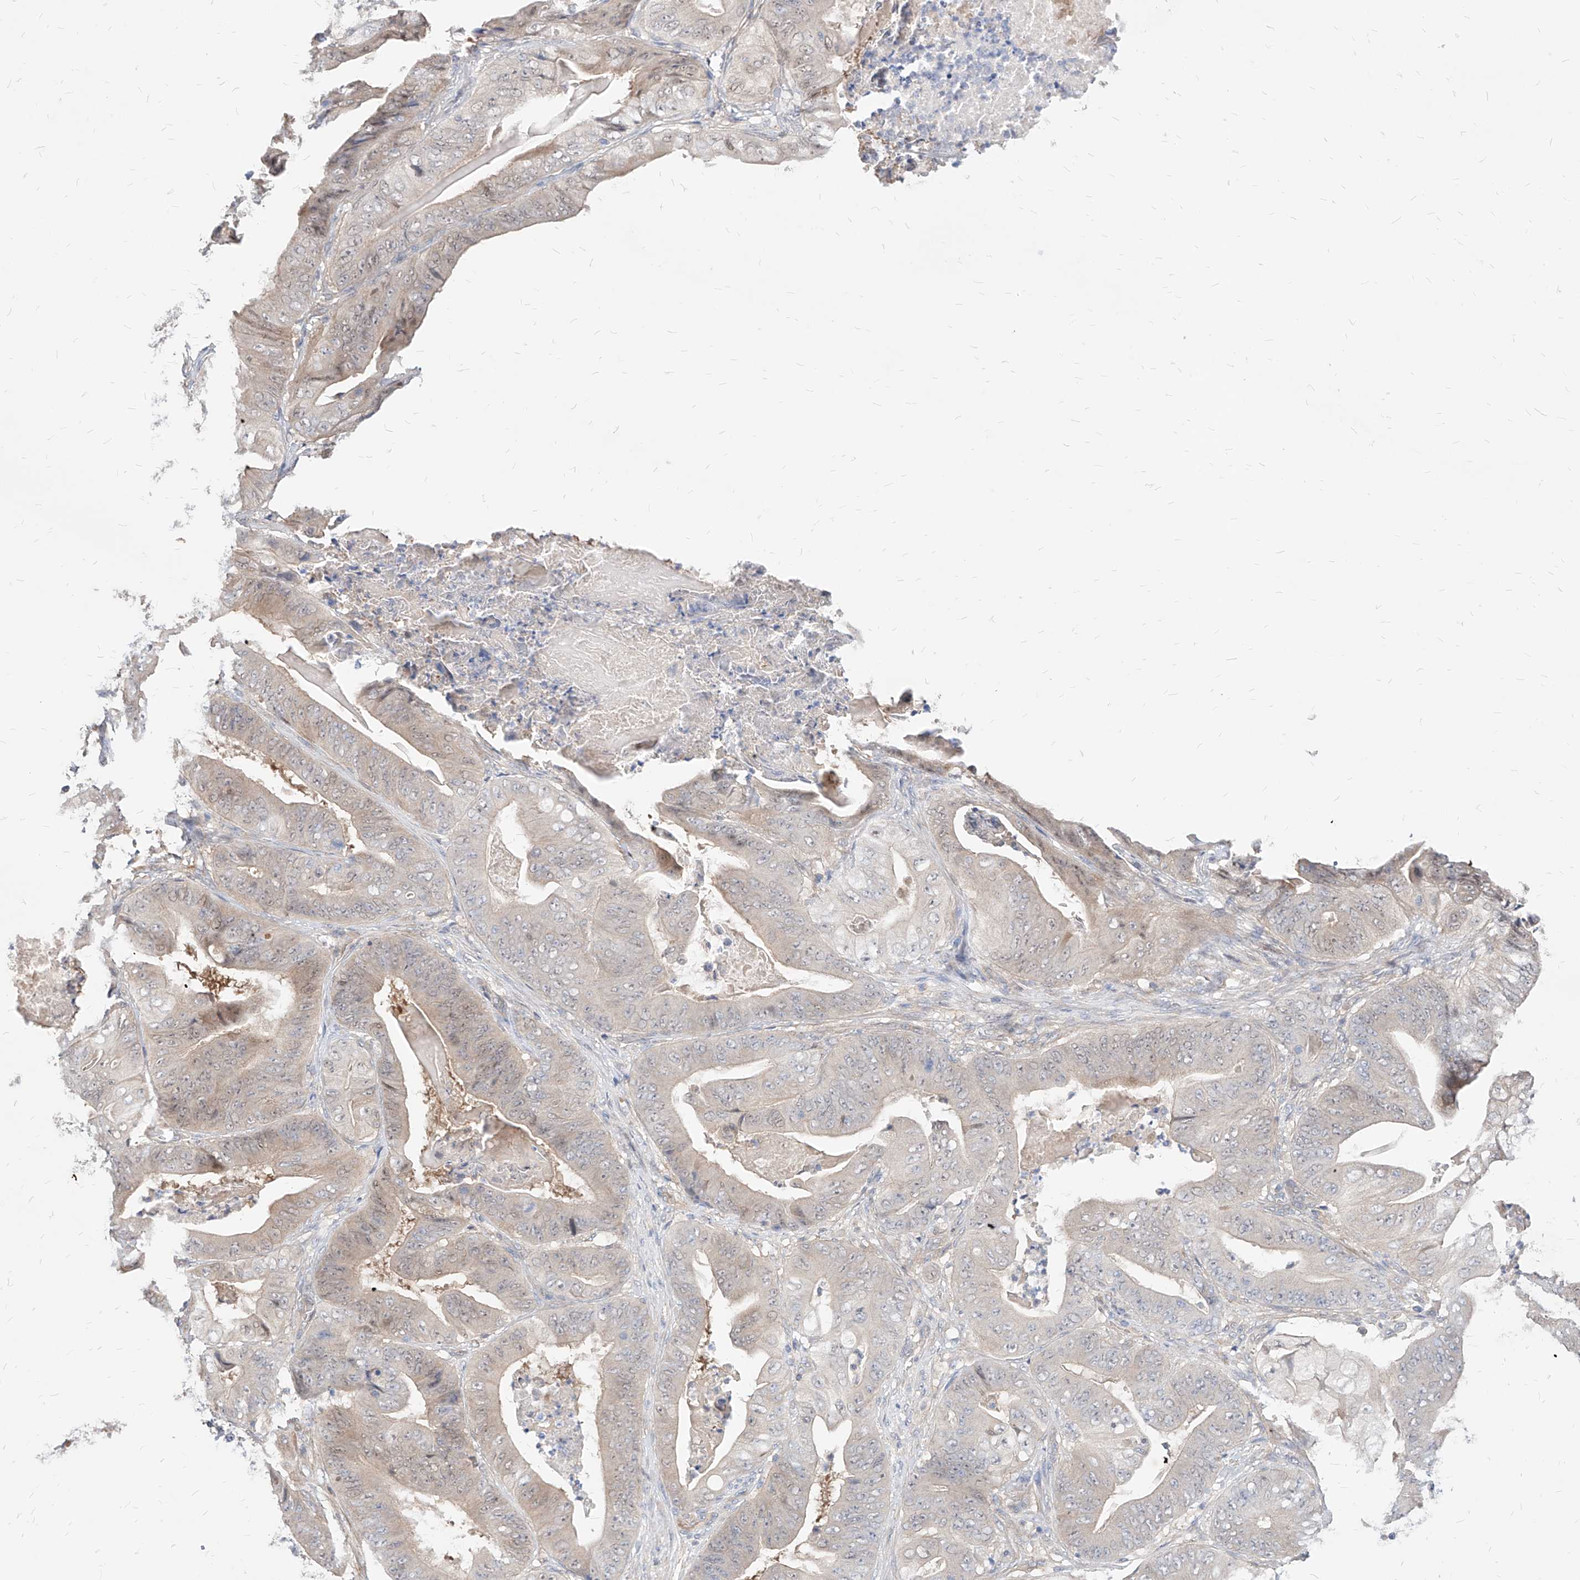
{"staining": {"intensity": "weak", "quantity": "<25%", "location": "cytoplasmic/membranous,nuclear"}, "tissue": "stomach cancer", "cell_type": "Tumor cells", "image_type": "cancer", "snomed": [{"axis": "morphology", "description": "Adenocarcinoma, NOS"}, {"axis": "topography", "description": "Stomach"}], "caption": "The immunohistochemistry photomicrograph has no significant staining in tumor cells of stomach cancer tissue.", "gene": "TSNAX", "patient": {"sex": "female", "age": 73}}